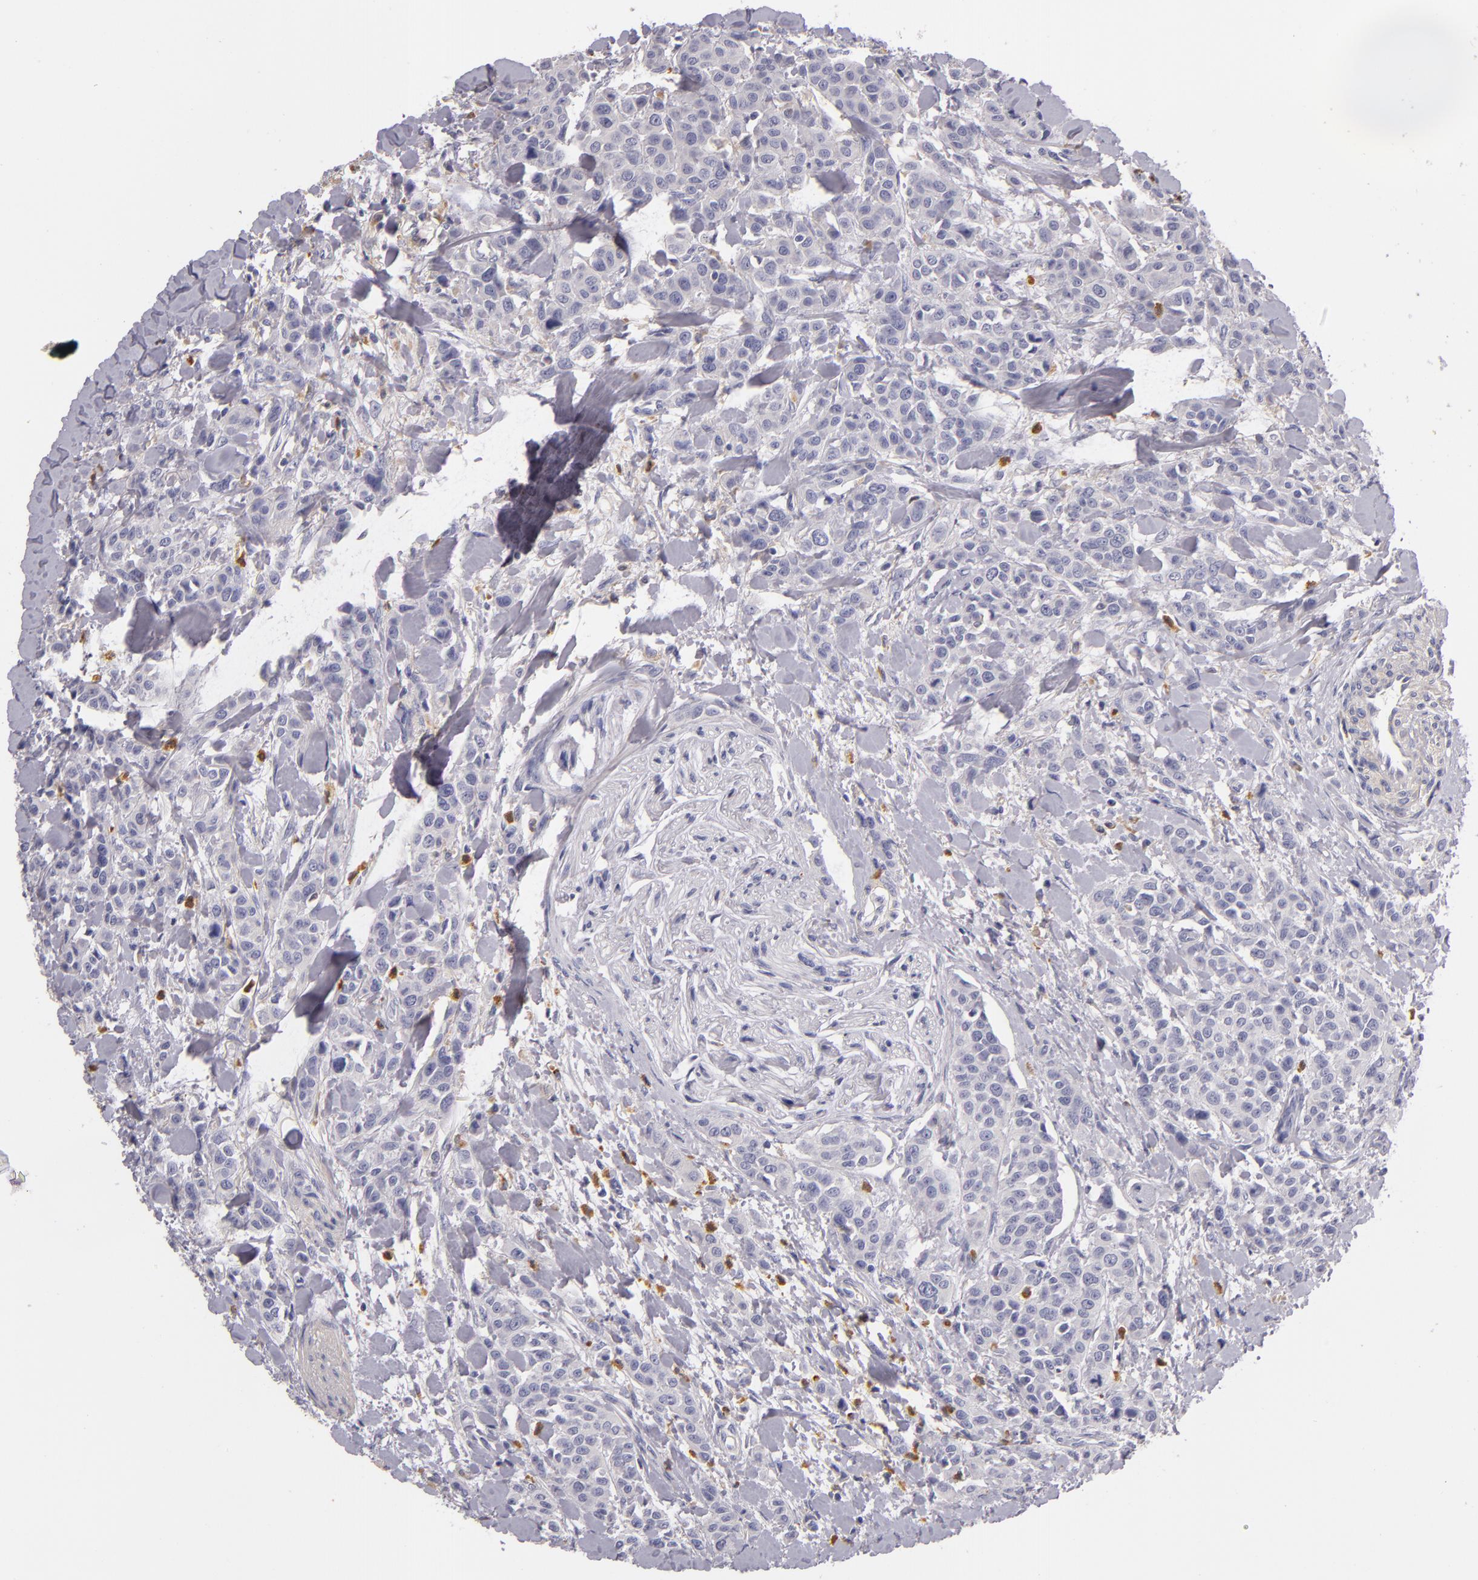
{"staining": {"intensity": "negative", "quantity": "none", "location": "none"}, "tissue": "urothelial cancer", "cell_type": "Tumor cells", "image_type": "cancer", "snomed": [{"axis": "morphology", "description": "Urothelial carcinoma, High grade"}, {"axis": "topography", "description": "Urinary bladder"}], "caption": "This is an IHC micrograph of human urothelial cancer. There is no positivity in tumor cells.", "gene": "TLR8", "patient": {"sex": "male", "age": 56}}